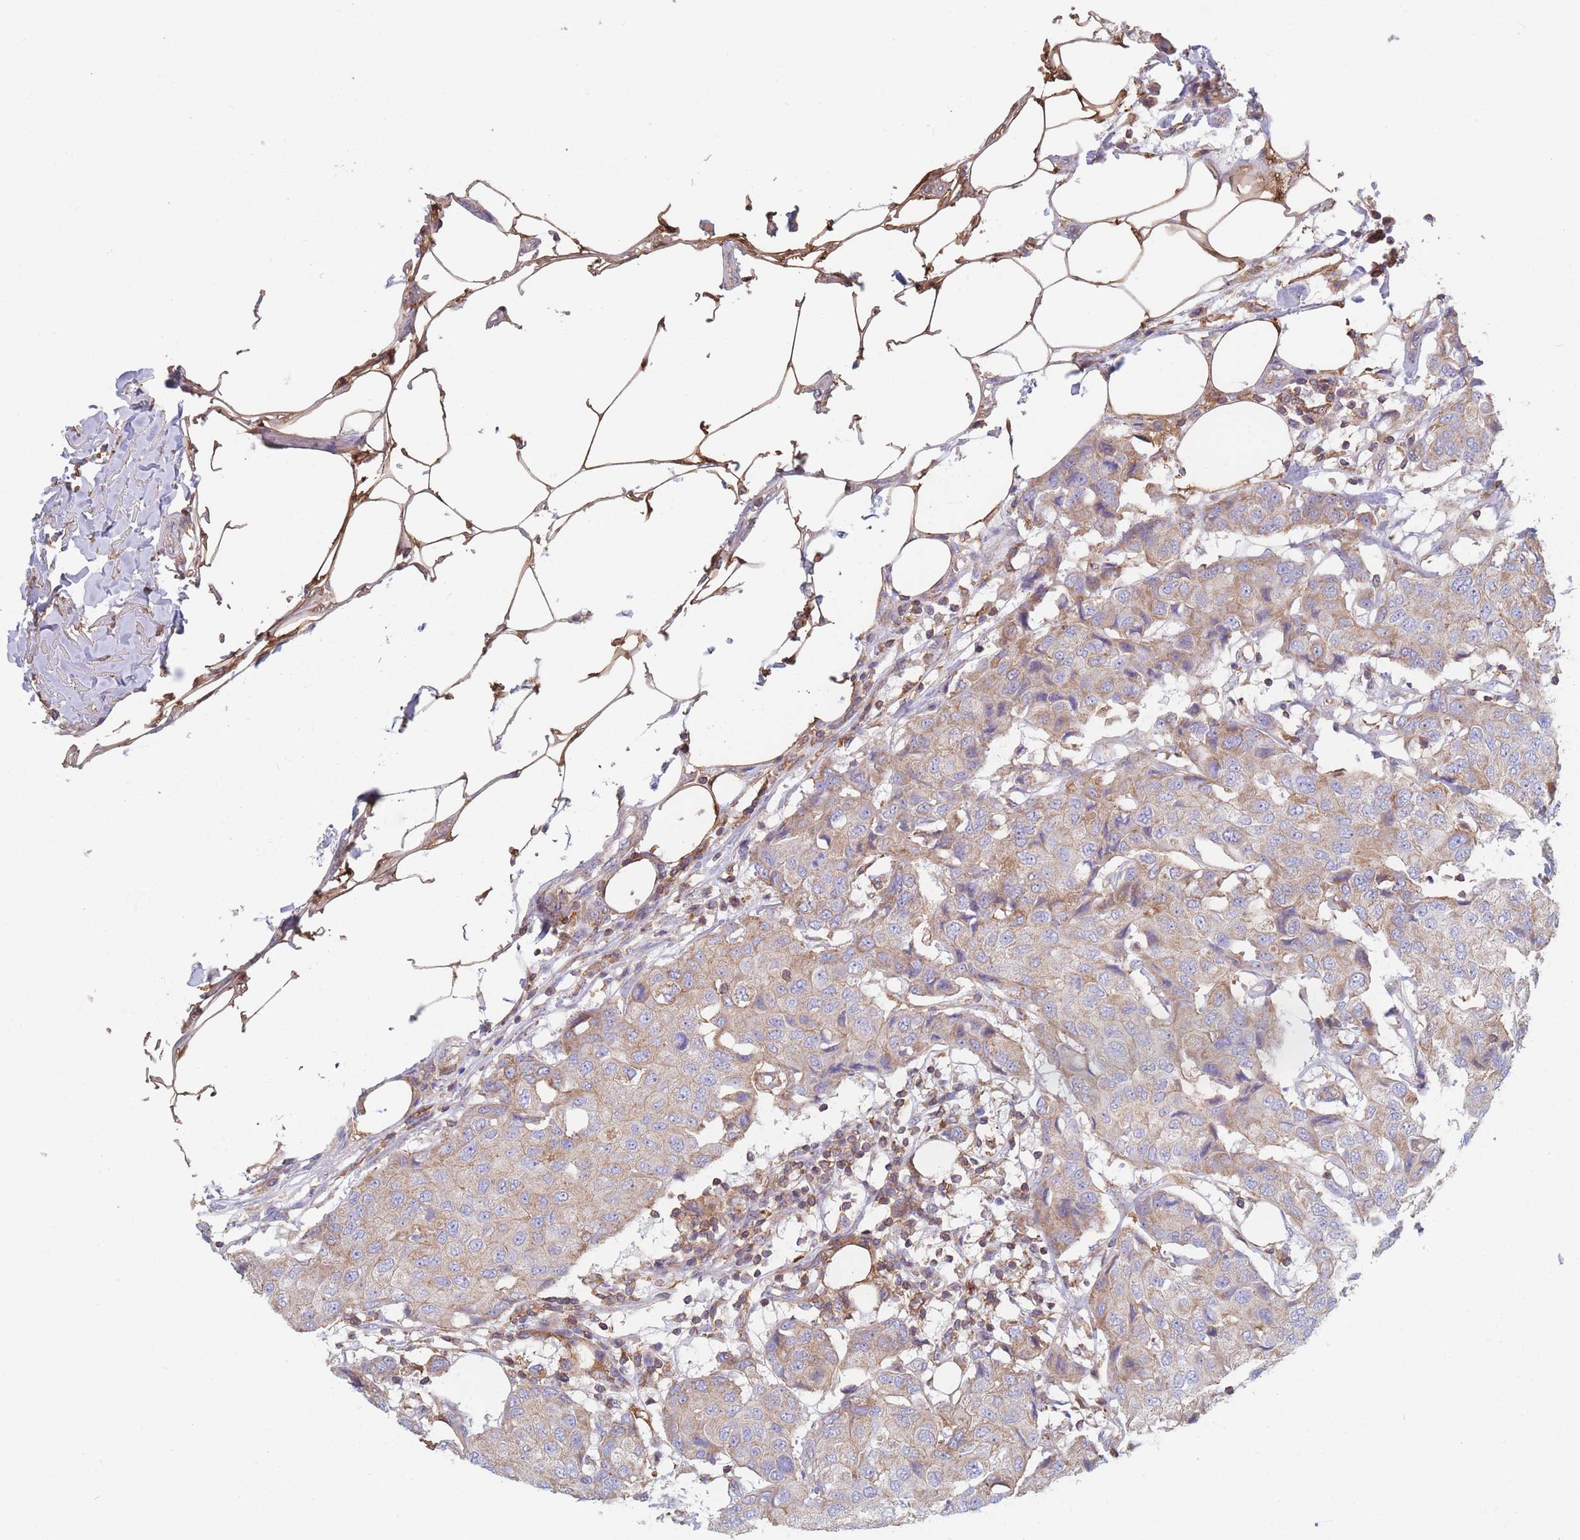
{"staining": {"intensity": "weak", "quantity": ">75%", "location": "cytoplasmic/membranous"}, "tissue": "breast cancer", "cell_type": "Tumor cells", "image_type": "cancer", "snomed": [{"axis": "morphology", "description": "Duct carcinoma"}, {"axis": "topography", "description": "Breast"}], "caption": "Immunohistochemical staining of human breast cancer (invasive ductal carcinoma) demonstrates weak cytoplasmic/membranous protein expression in about >75% of tumor cells.", "gene": "ADH1A", "patient": {"sex": "female", "age": 80}}